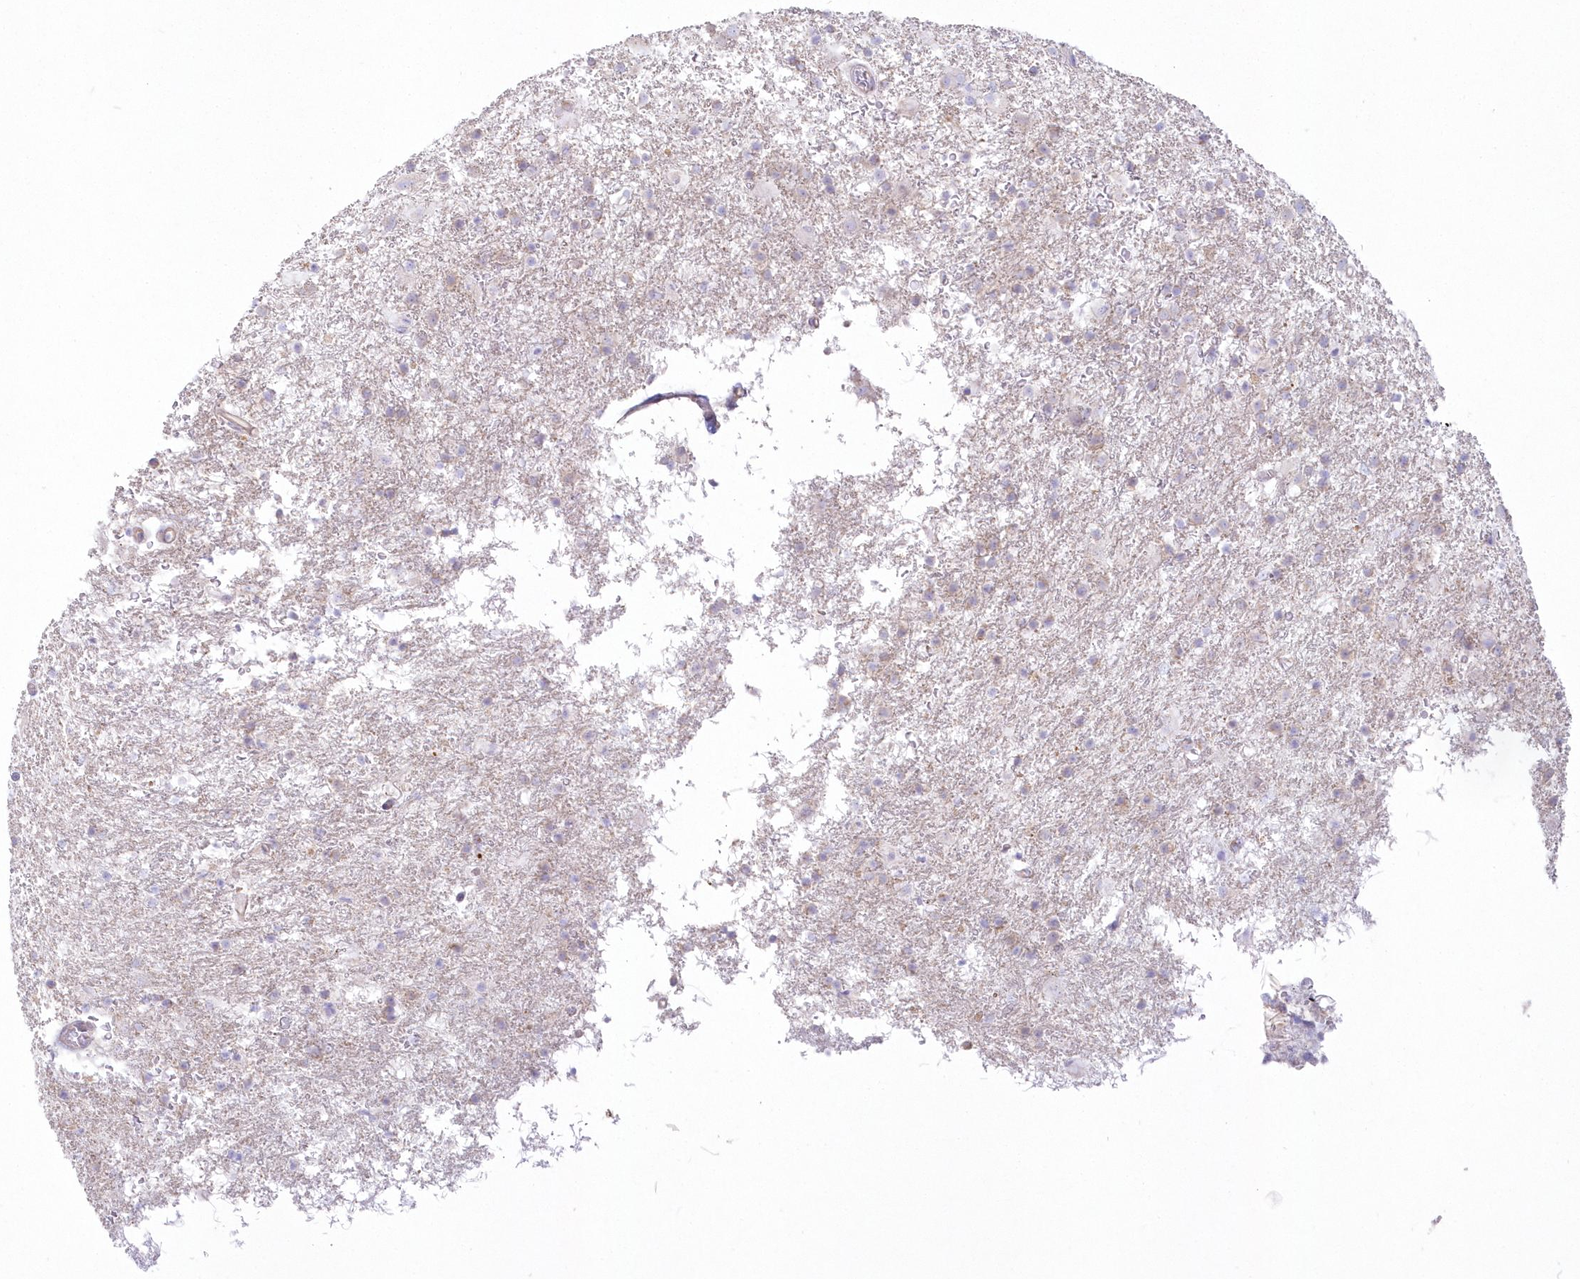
{"staining": {"intensity": "negative", "quantity": "none", "location": "none"}, "tissue": "glioma", "cell_type": "Tumor cells", "image_type": "cancer", "snomed": [{"axis": "morphology", "description": "Glioma, malignant, Low grade"}, {"axis": "topography", "description": "Brain"}], "caption": "IHC image of human glioma stained for a protein (brown), which exhibits no staining in tumor cells.", "gene": "ZNF843", "patient": {"sex": "male", "age": 65}}